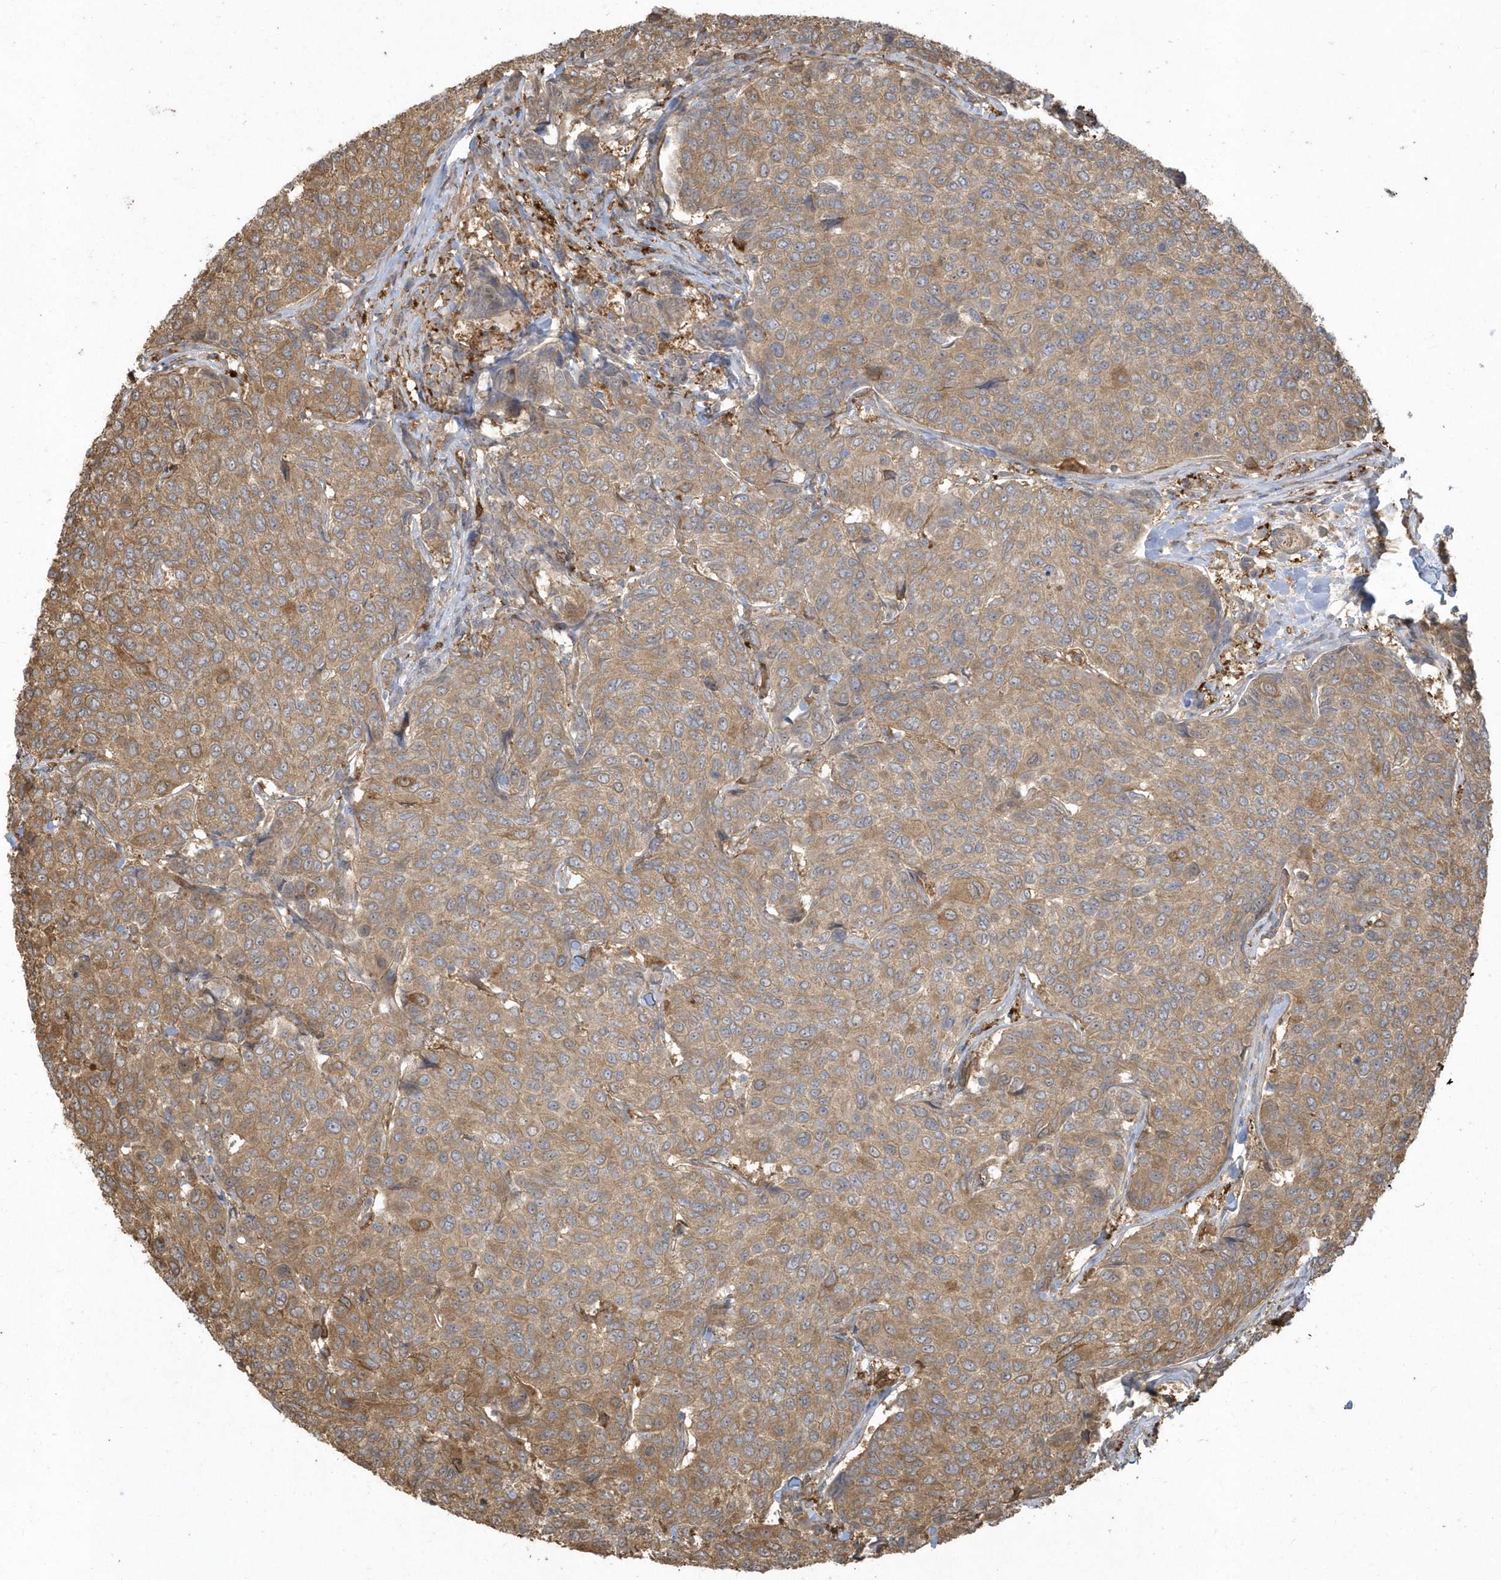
{"staining": {"intensity": "moderate", "quantity": ">75%", "location": "cytoplasmic/membranous"}, "tissue": "breast cancer", "cell_type": "Tumor cells", "image_type": "cancer", "snomed": [{"axis": "morphology", "description": "Duct carcinoma"}, {"axis": "topography", "description": "Breast"}], "caption": "Brown immunohistochemical staining in breast cancer (infiltrating ductal carcinoma) exhibits moderate cytoplasmic/membranous positivity in about >75% of tumor cells. (IHC, brightfield microscopy, high magnification).", "gene": "HNMT", "patient": {"sex": "female", "age": 55}}